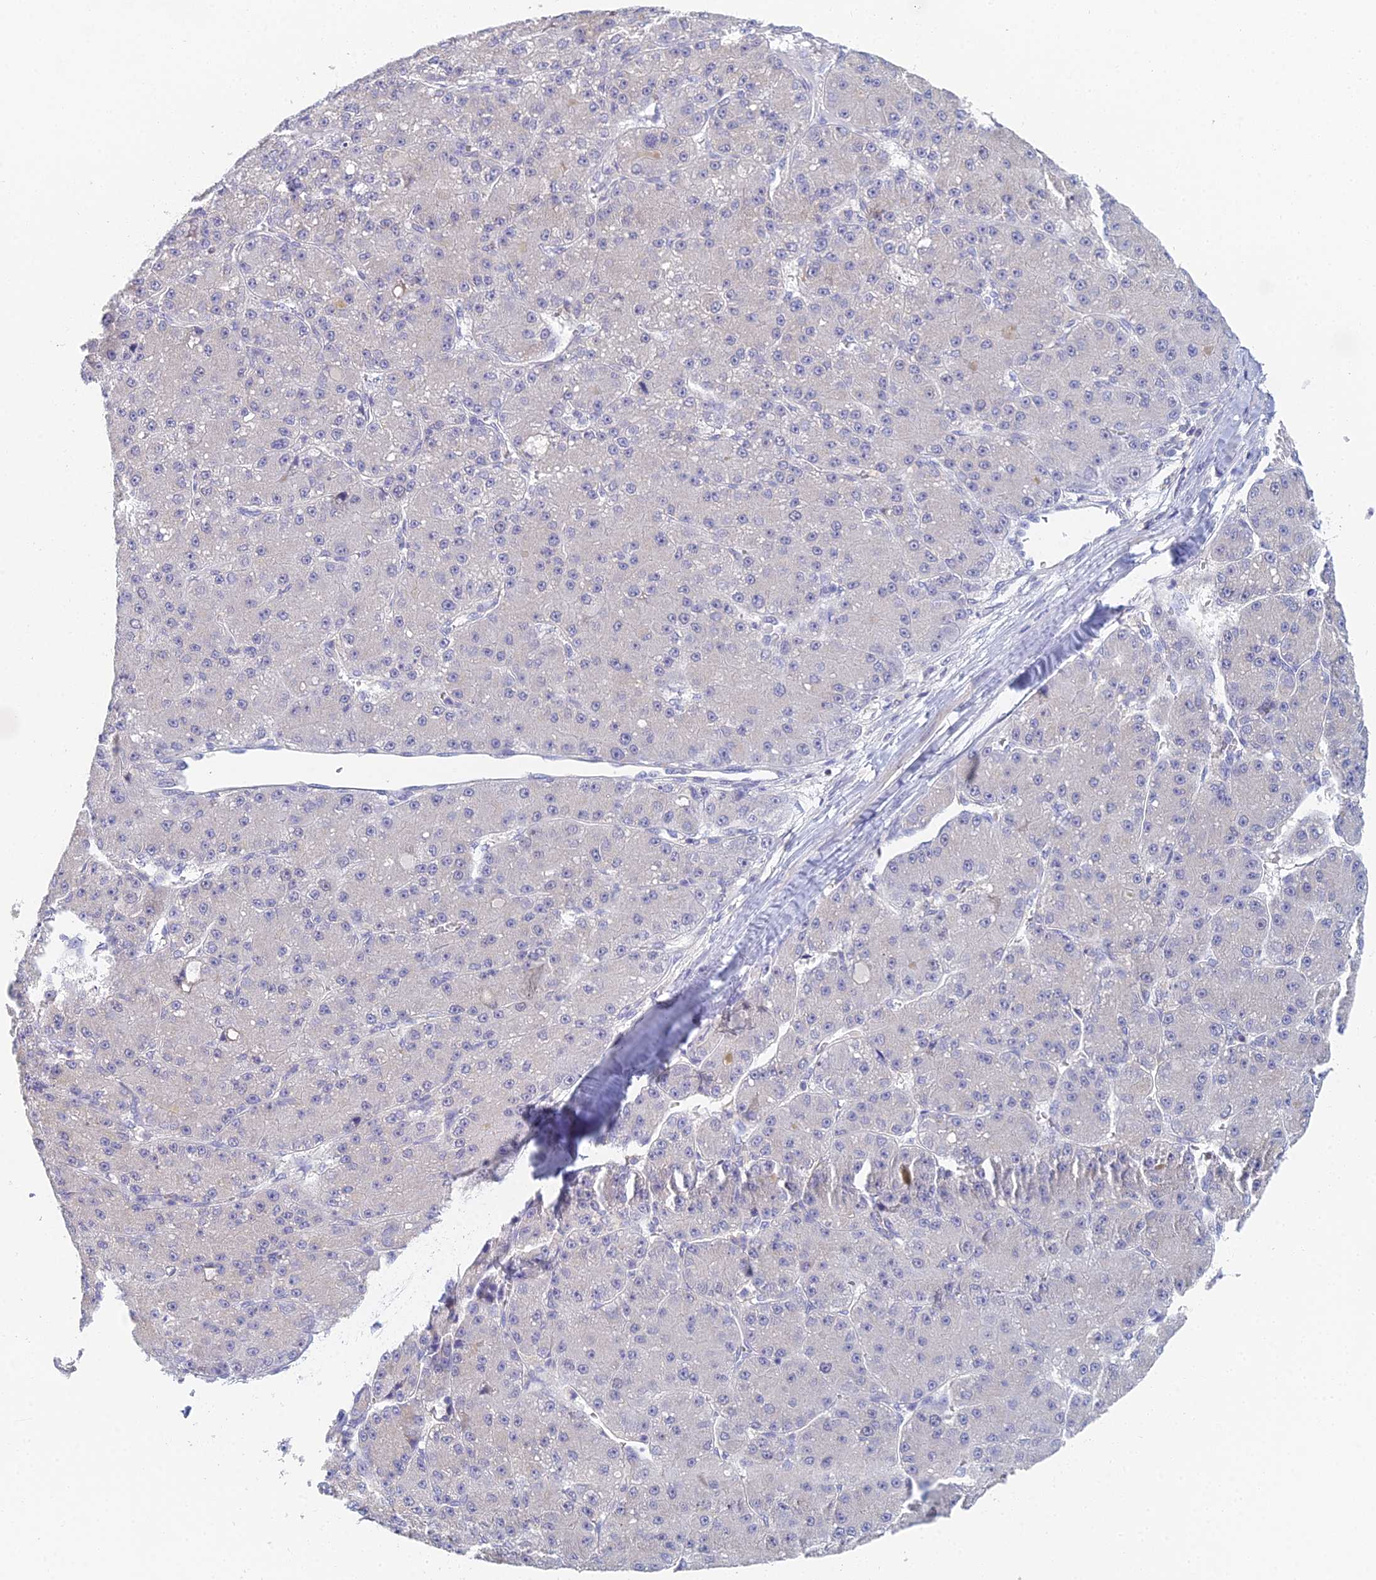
{"staining": {"intensity": "negative", "quantity": "none", "location": "none"}, "tissue": "liver cancer", "cell_type": "Tumor cells", "image_type": "cancer", "snomed": [{"axis": "morphology", "description": "Carcinoma, Hepatocellular, NOS"}, {"axis": "topography", "description": "Liver"}], "caption": "Photomicrograph shows no significant protein positivity in tumor cells of liver cancer.", "gene": "MCM2", "patient": {"sex": "male", "age": 67}}